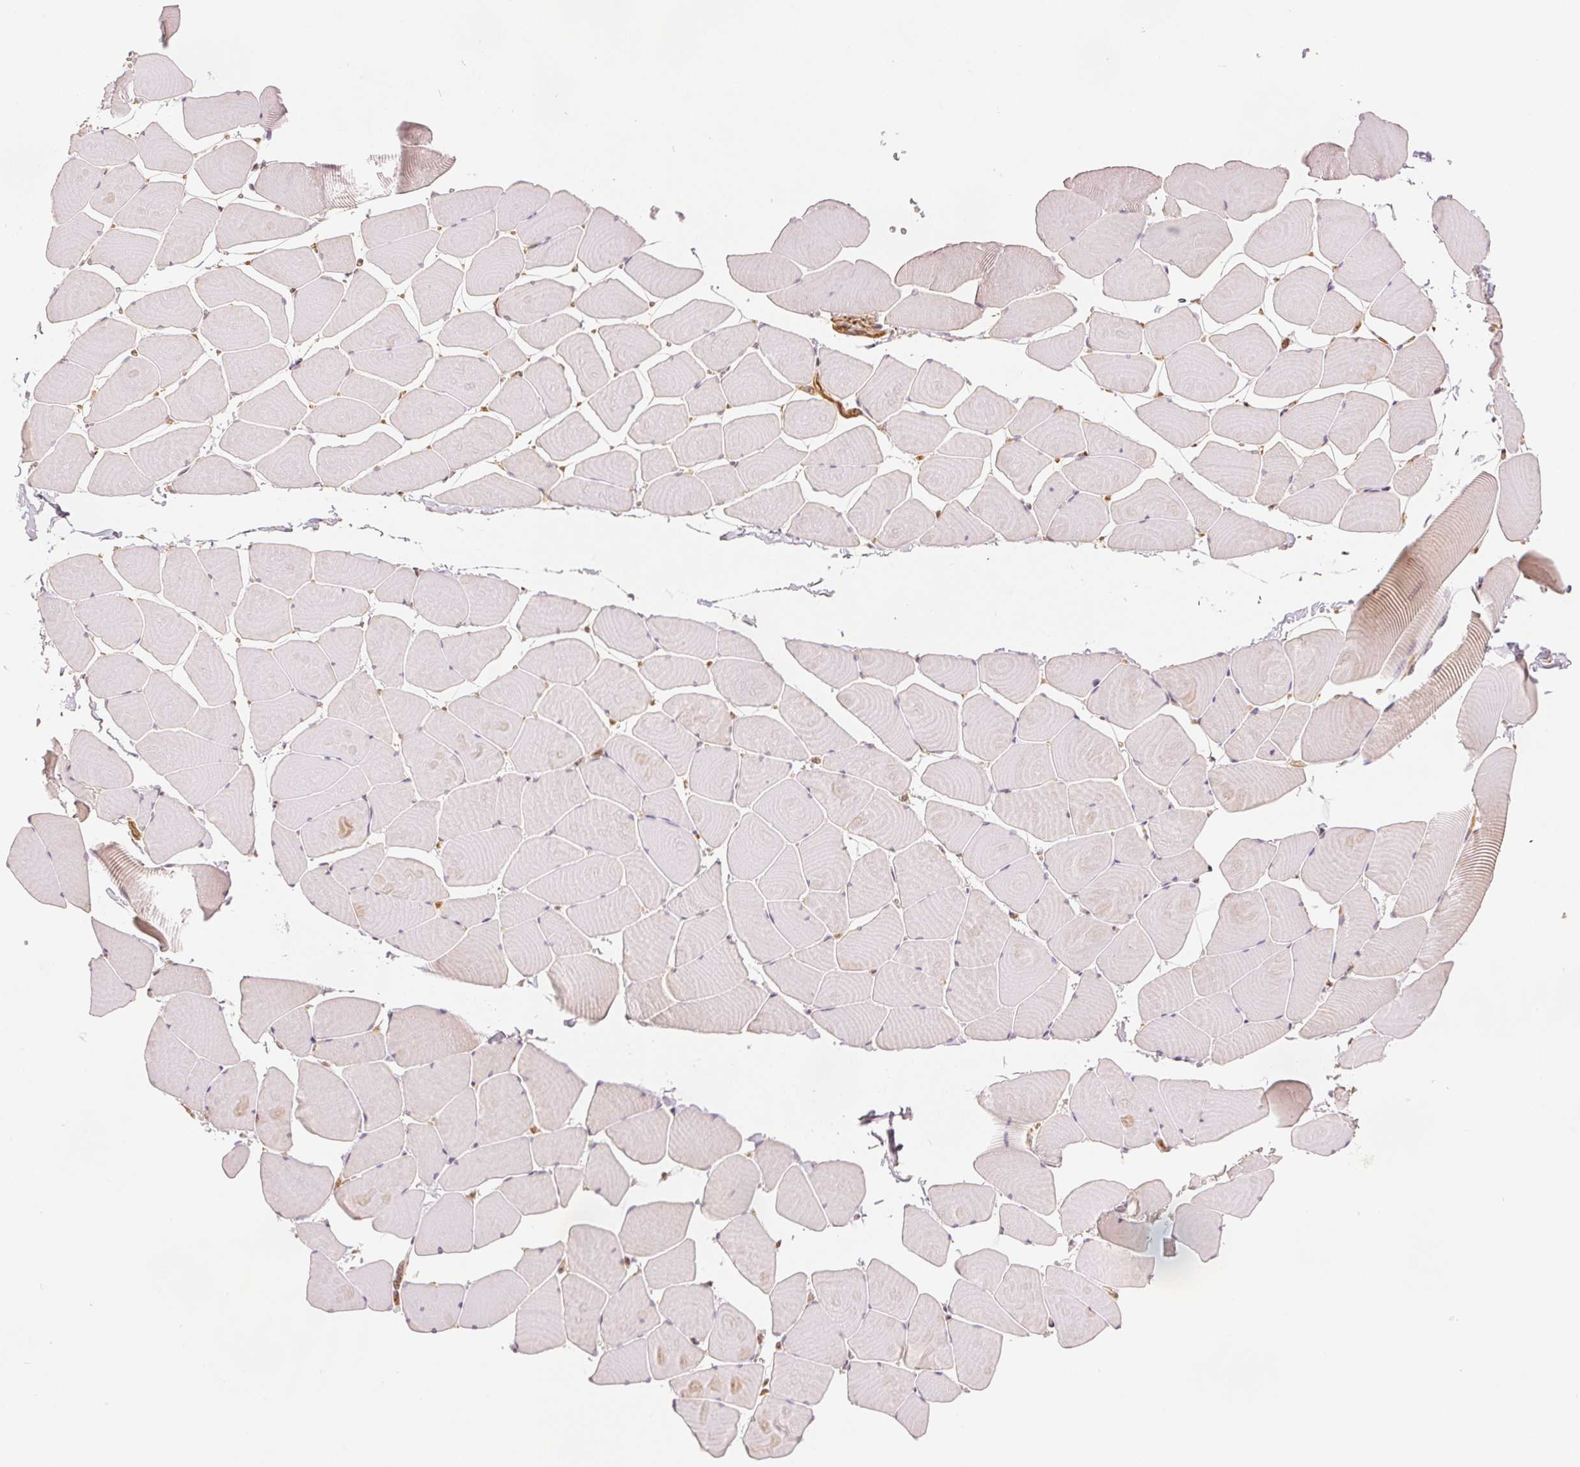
{"staining": {"intensity": "weak", "quantity": "25%-75%", "location": "cytoplasmic/membranous"}, "tissue": "skeletal muscle", "cell_type": "Myocytes", "image_type": "normal", "snomed": [{"axis": "morphology", "description": "Normal tissue, NOS"}, {"axis": "topography", "description": "Skeletal muscle"}], "caption": "Immunohistochemistry of unremarkable skeletal muscle displays low levels of weak cytoplasmic/membranous expression in approximately 25%-75% of myocytes. Immunohistochemistry (ihc) stains the protein in brown and the nuclei are stained blue.", "gene": "DIAPH2", "patient": {"sex": "male", "age": 25}}